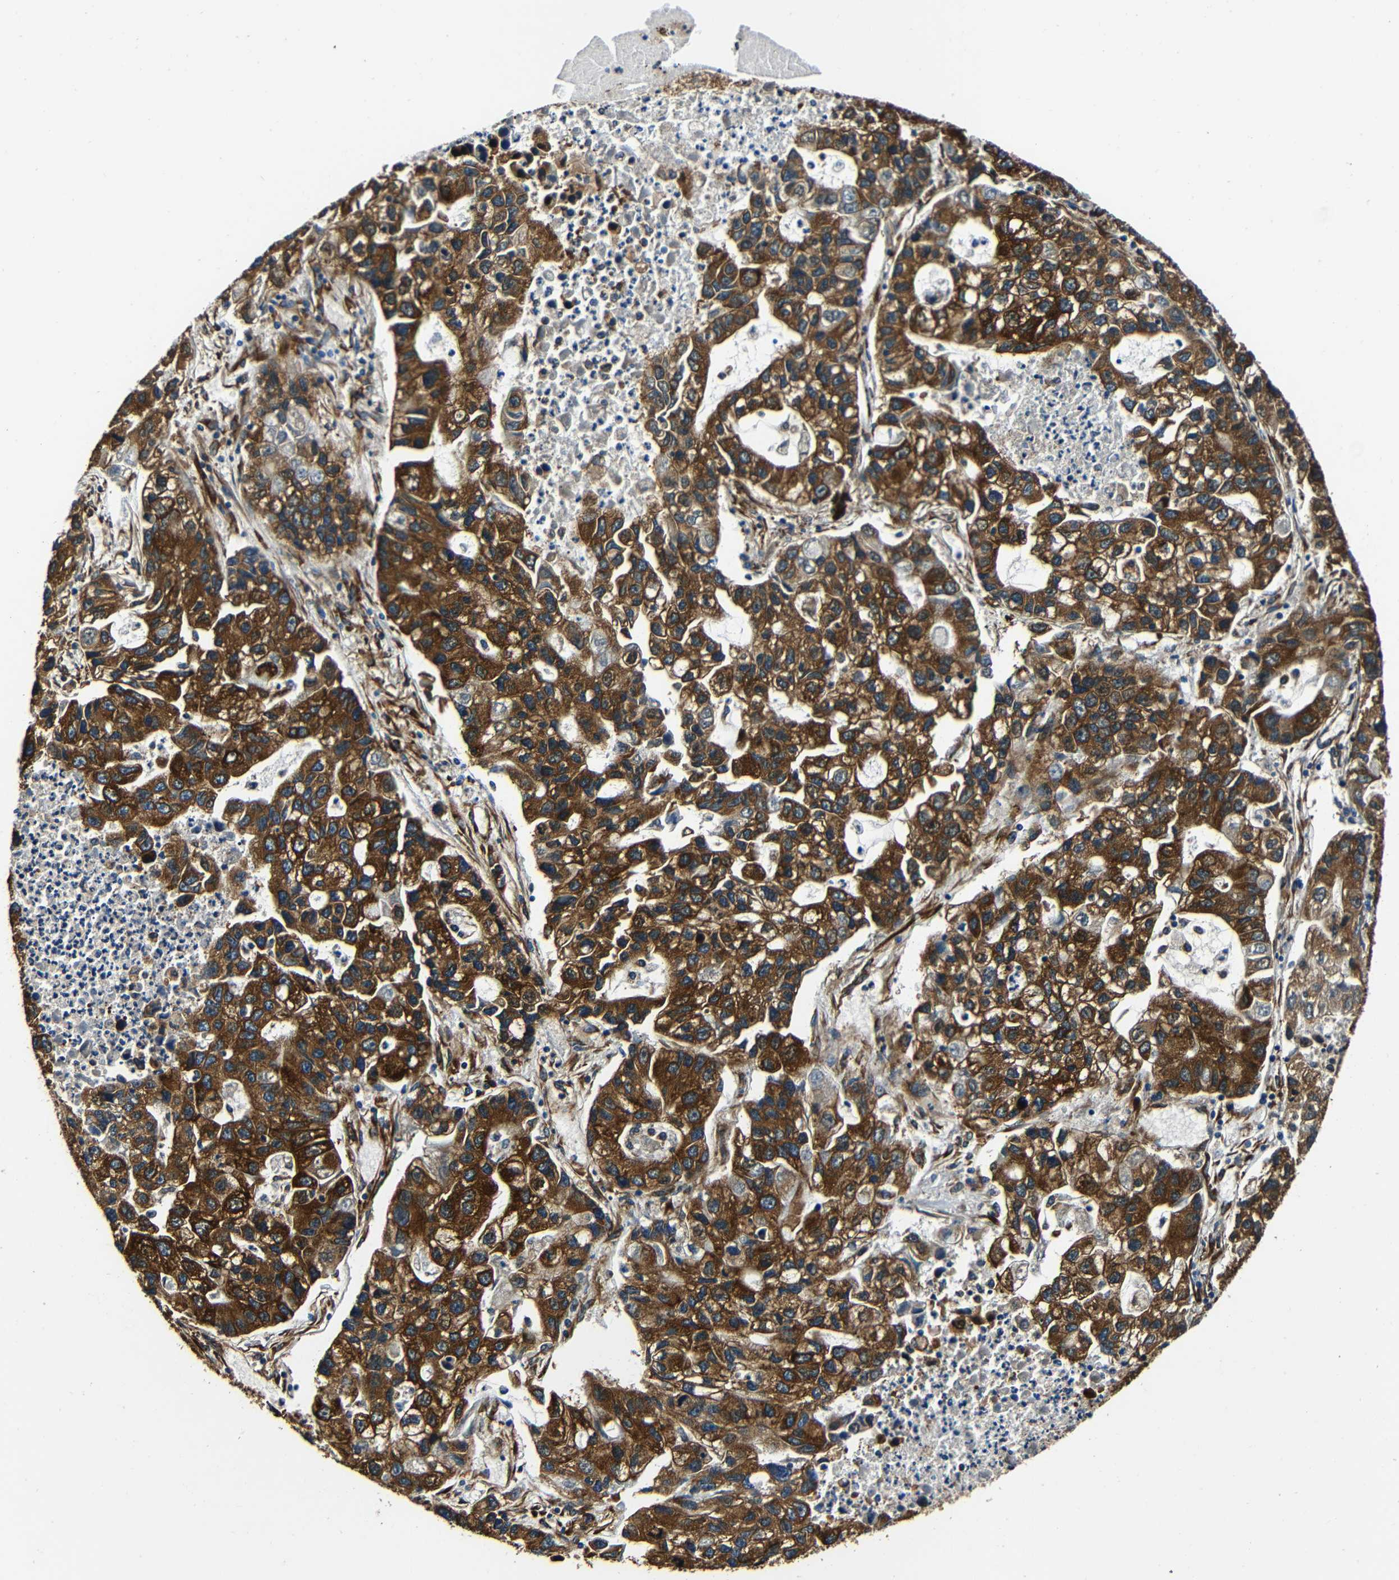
{"staining": {"intensity": "strong", "quantity": ">75%", "location": "cytoplasmic/membranous"}, "tissue": "lung cancer", "cell_type": "Tumor cells", "image_type": "cancer", "snomed": [{"axis": "morphology", "description": "Adenocarcinoma, NOS"}, {"axis": "topography", "description": "Lung"}], "caption": "Lung adenocarcinoma stained with DAB (3,3'-diaminobenzidine) immunohistochemistry (IHC) reveals high levels of strong cytoplasmic/membranous expression in about >75% of tumor cells. The staining is performed using DAB brown chromogen to label protein expression. The nuclei are counter-stained blue using hematoxylin.", "gene": "RRBP1", "patient": {"sex": "female", "age": 51}}